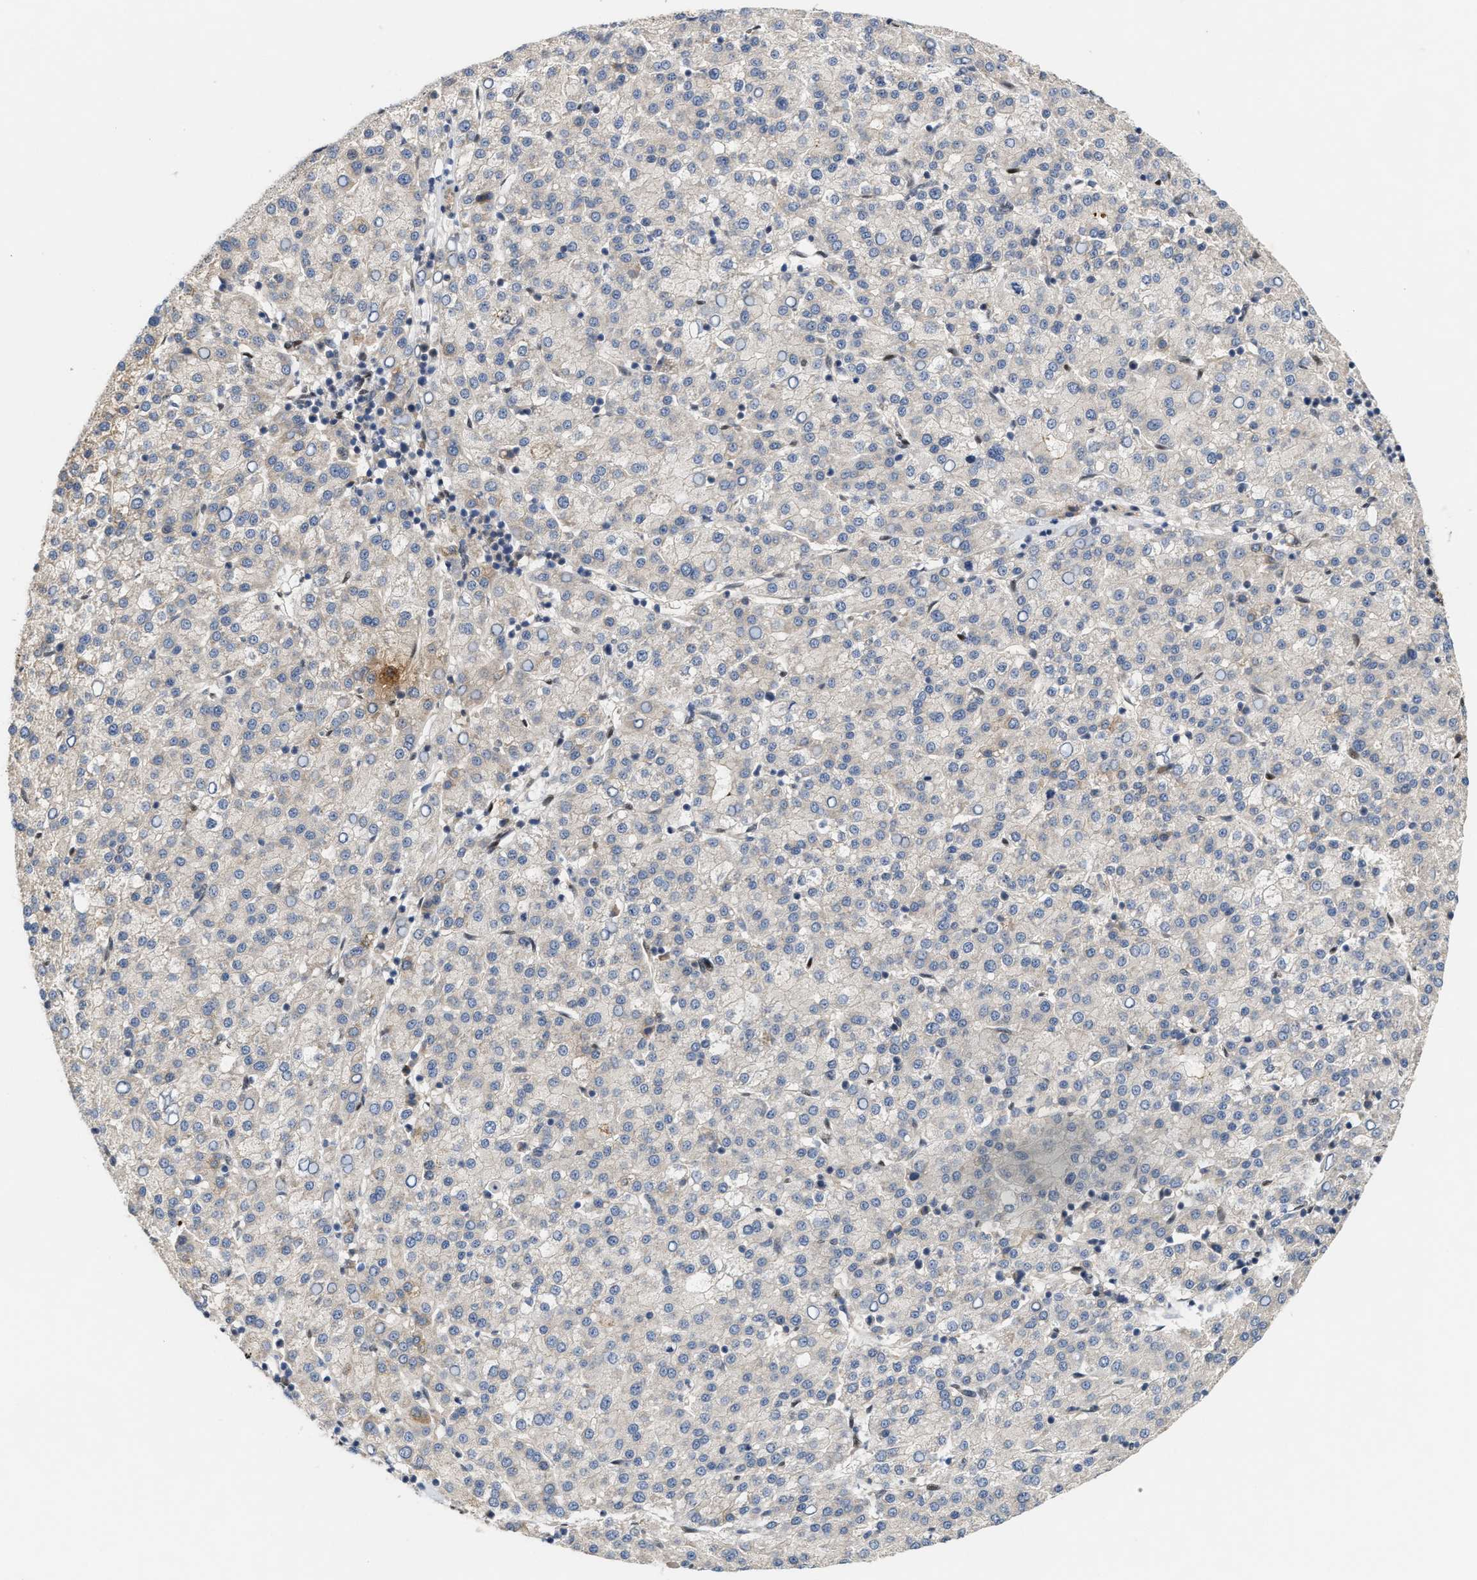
{"staining": {"intensity": "weak", "quantity": "<25%", "location": "cytoplasmic/membranous"}, "tissue": "liver cancer", "cell_type": "Tumor cells", "image_type": "cancer", "snomed": [{"axis": "morphology", "description": "Carcinoma, Hepatocellular, NOS"}, {"axis": "topography", "description": "Liver"}], "caption": "The histopathology image reveals no staining of tumor cells in liver cancer (hepatocellular carcinoma).", "gene": "TCF4", "patient": {"sex": "female", "age": 58}}